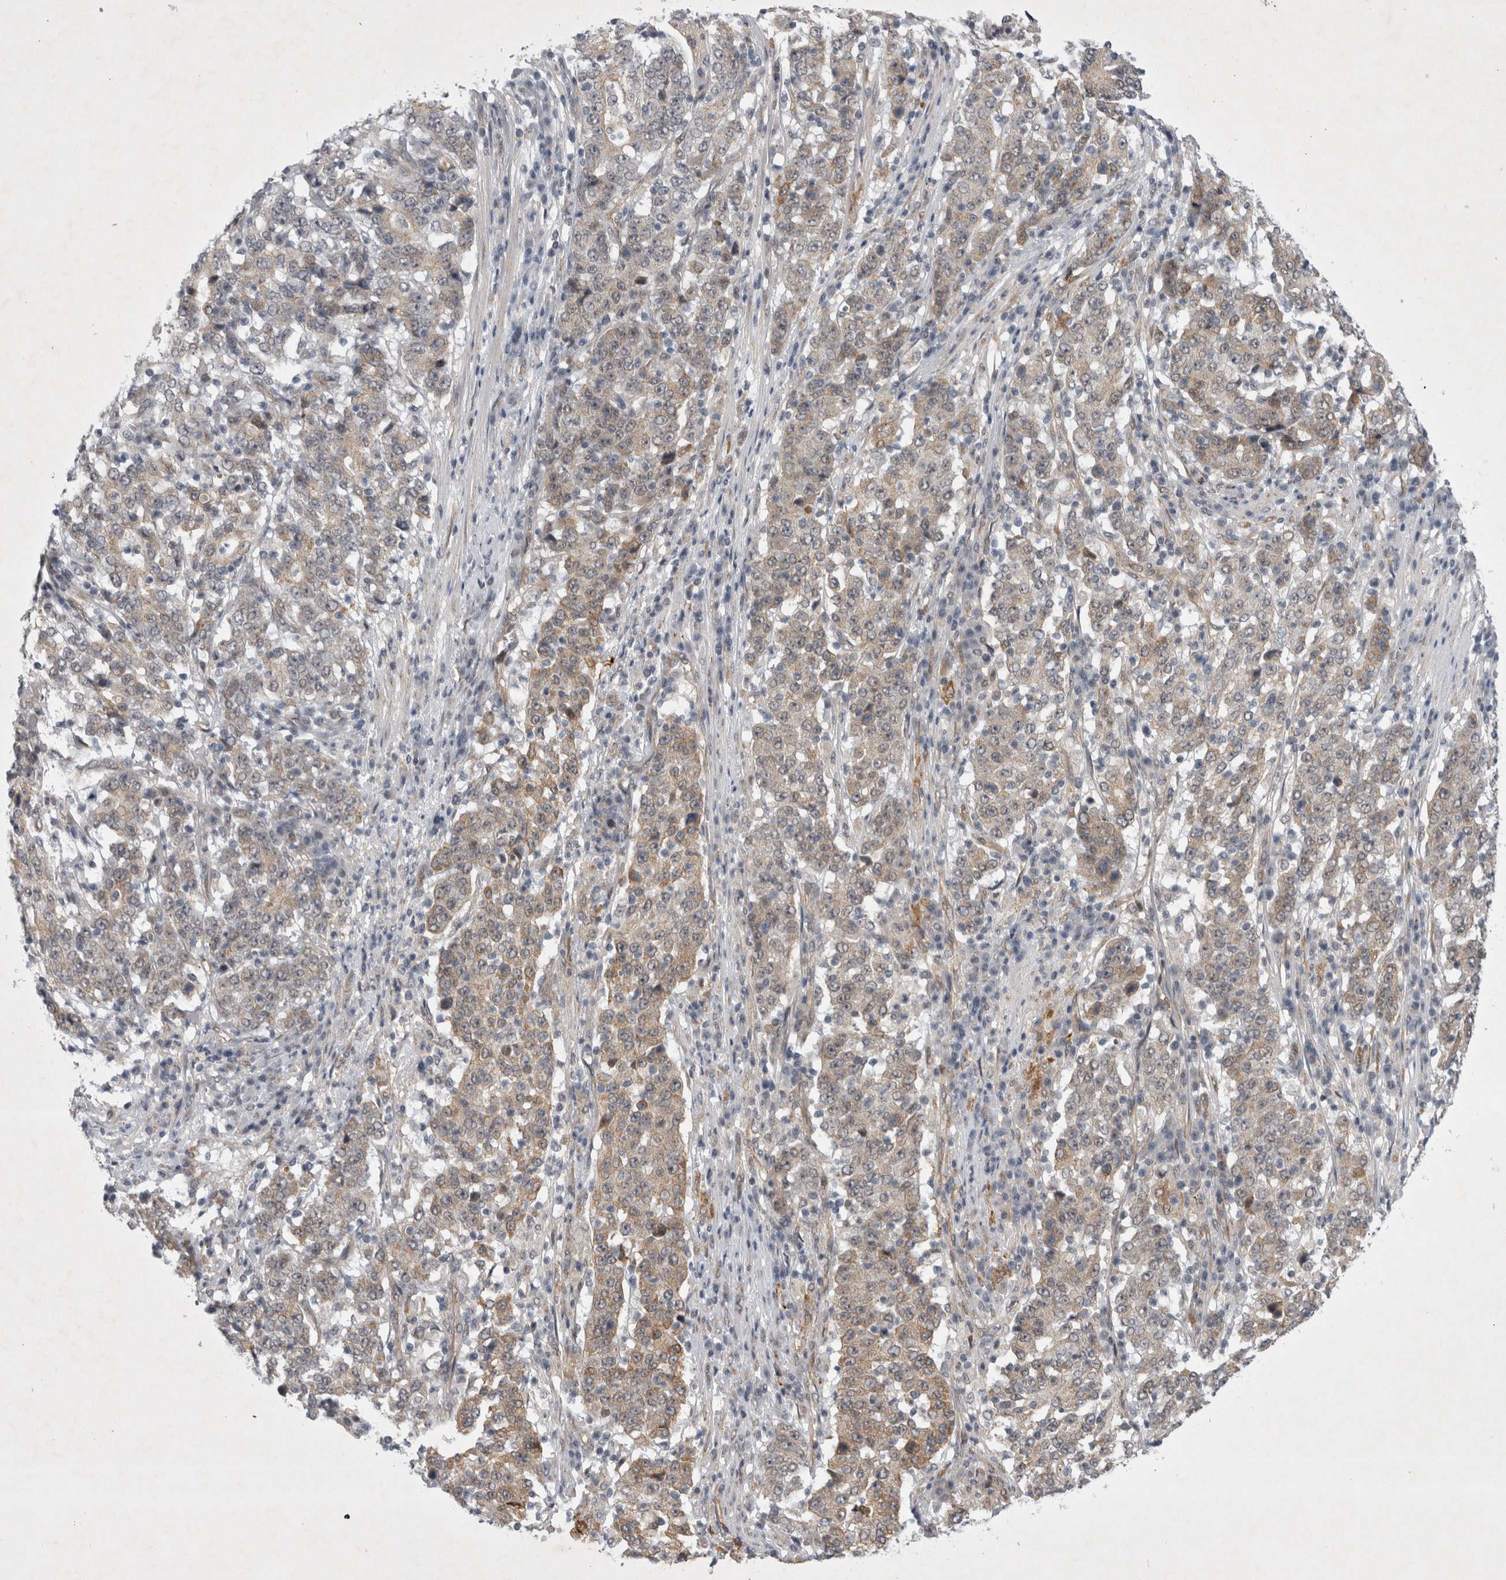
{"staining": {"intensity": "weak", "quantity": "25%-75%", "location": "cytoplasmic/membranous"}, "tissue": "stomach cancer", "cell_type": "Tumor cells", "image_type": "cancer", "snomed": [{"axis": "morphology", "description": "Adenocarcinoma, NOS"}, {"axis": "topography", "description": "Stomach"}], "caption": "DAB (3,3'-diaminobenzidine) immunohistochemical staining of stomach adenocarcinoma shows weak cytoplasmic/membranous protein expression in approximately 25%-75% of tumor cells.", "gene": "PARP11", "patient": {"sex": "male", "age": 59}}